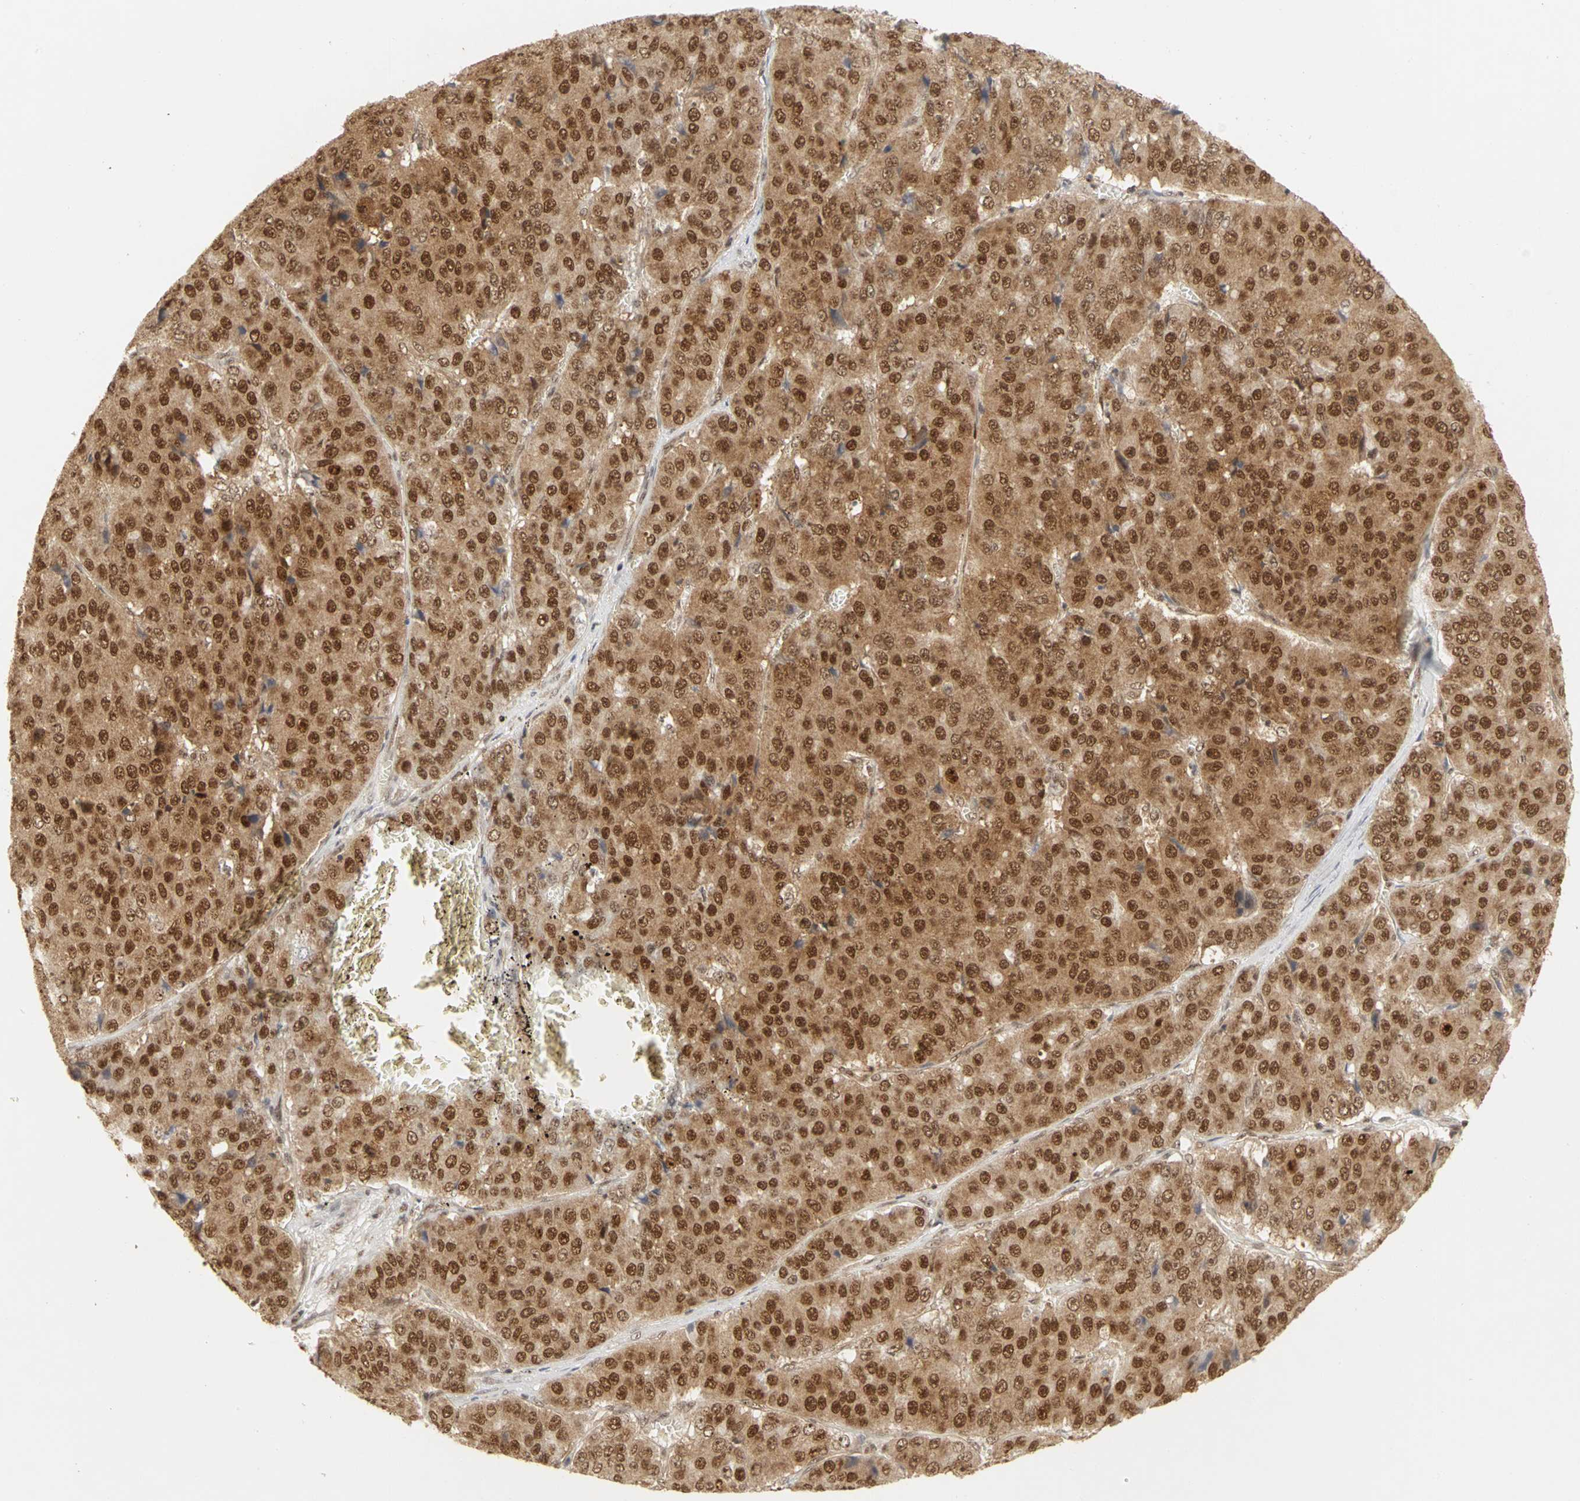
{"staining": {"intensity": "moderate", "quantity": ">75%", "location": "cytoplasmic/membranous,nuclear"}, "tissue": "pancreatic cancer", "cell_type": "Tumor cells", "image_type": "cancer", "snomed": [{"axis": "morphology", "description": "Adenocarcinoma, NOS"}, {"axis": "topography", "description": "Pancreas"}], "caption": "Brown immunohistochemical staining in human pancreatic cancer reveals moderate cytoplasmic/membranous and nuclear positivity in approximately >75% of tumor cells. The staining is performed using DAB brown chromogen to label protein expression. The nuclei are counter-stained blue using hematoxylin.", "gene": "CSNK2B", "patient": {"sex": "male", "age": 50}}